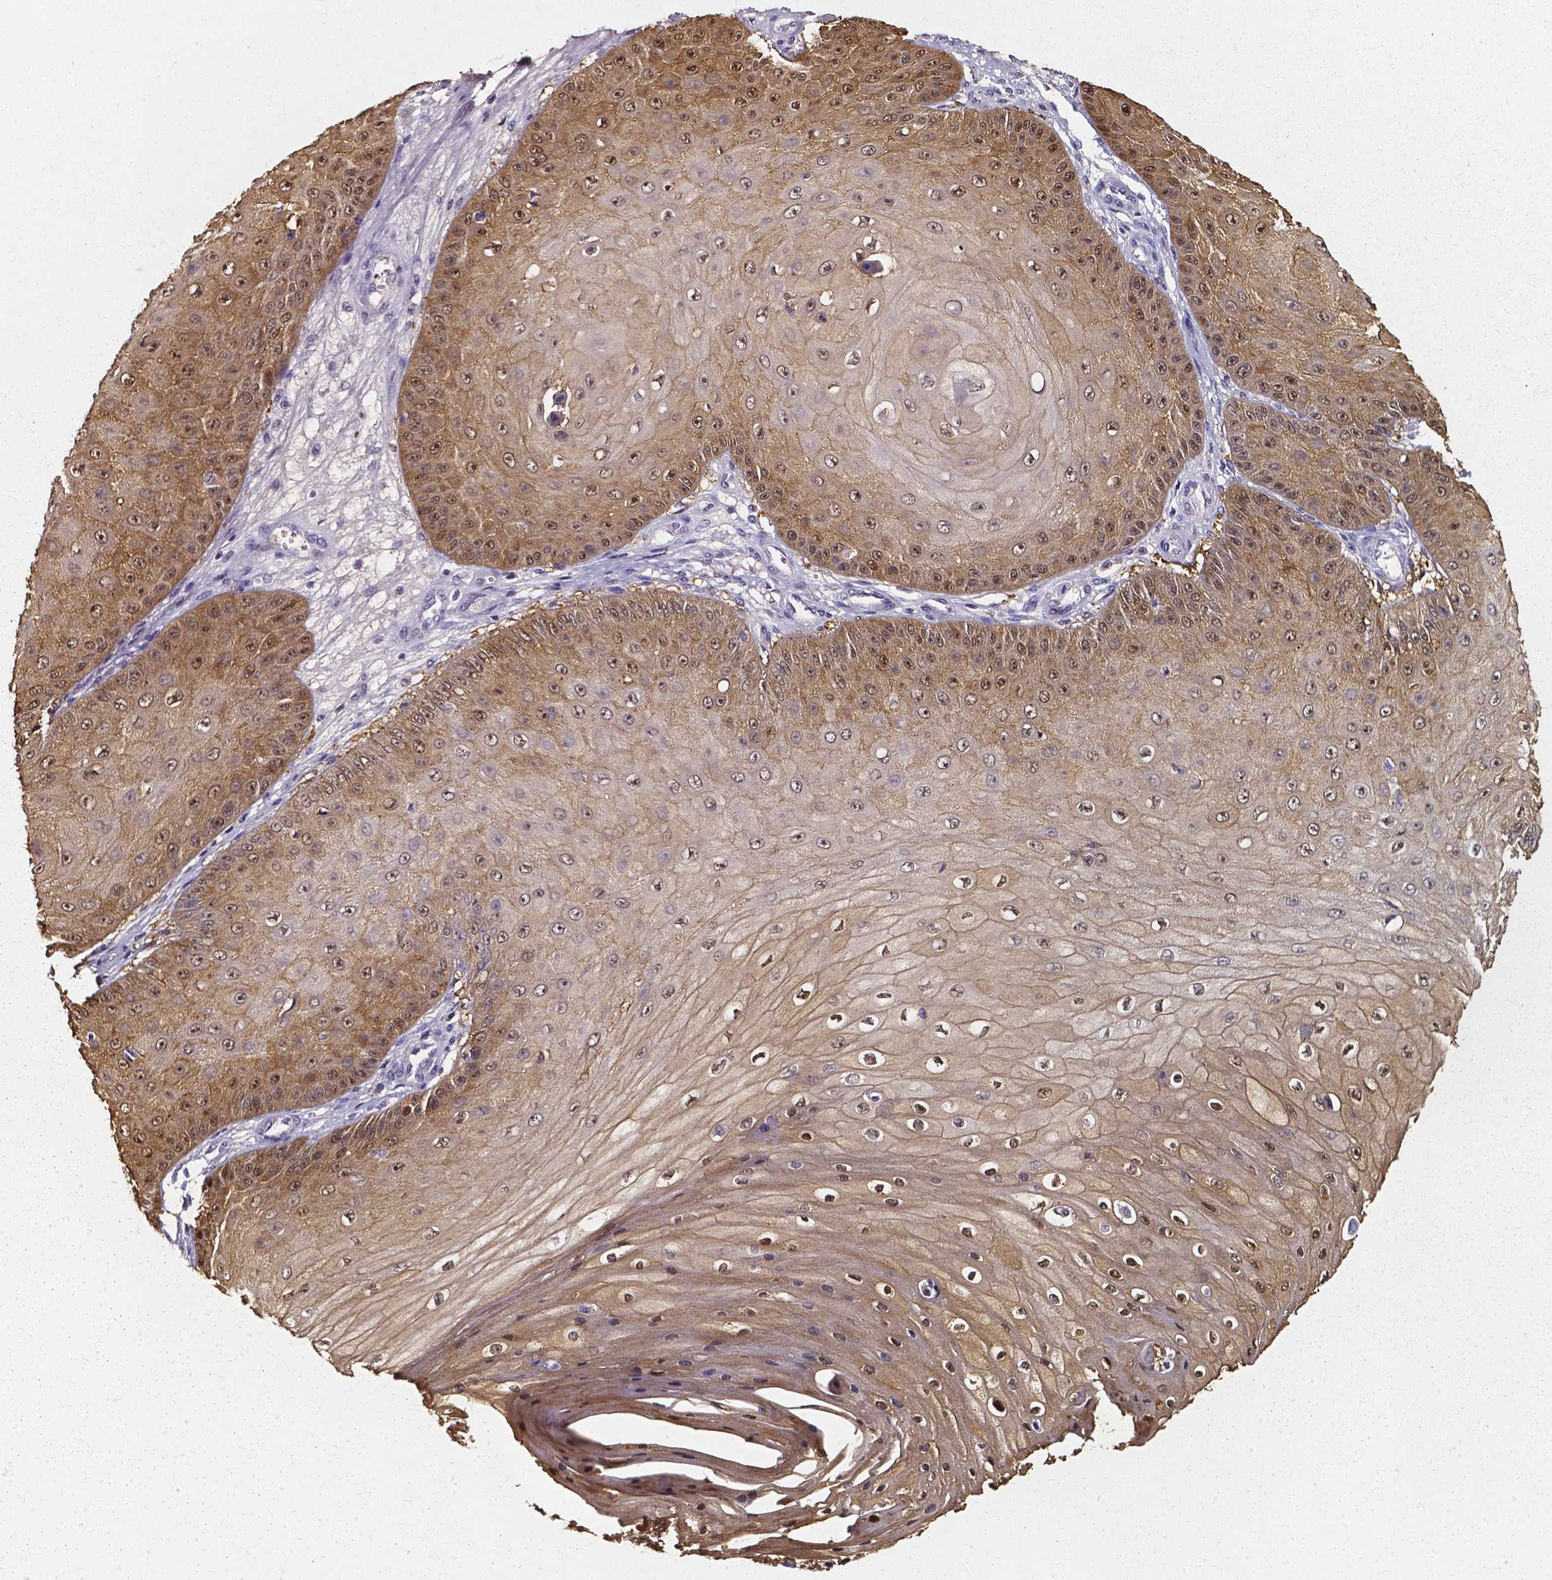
{"staining": {"intensity": "moderate", "quantity": ">75%", "location": "cytoplasmic/membranous,nuclear"}, "tissue": "skin cancer", "cell_type": "Tumor cells", "image_type": "cancer", "snomed": [{"axis": "morphology", "description": "Squamous cell carcinoma, NOS"}, {"axis": "topography", "description": "Skin"}], "caption": "Immunohistochemical staining of human skin squamous cell carcinoma shows medium levels of moderate cytoplasmic/membranous and nuclear expression in about >75% of tumor cells. The protein is stained brown, and the nuclei are stained in blue (DAB IHC with brightfield microscopy, high magnification).", "gene": "AKR1B10", "patient": {"sex": "male", "age": 70}}